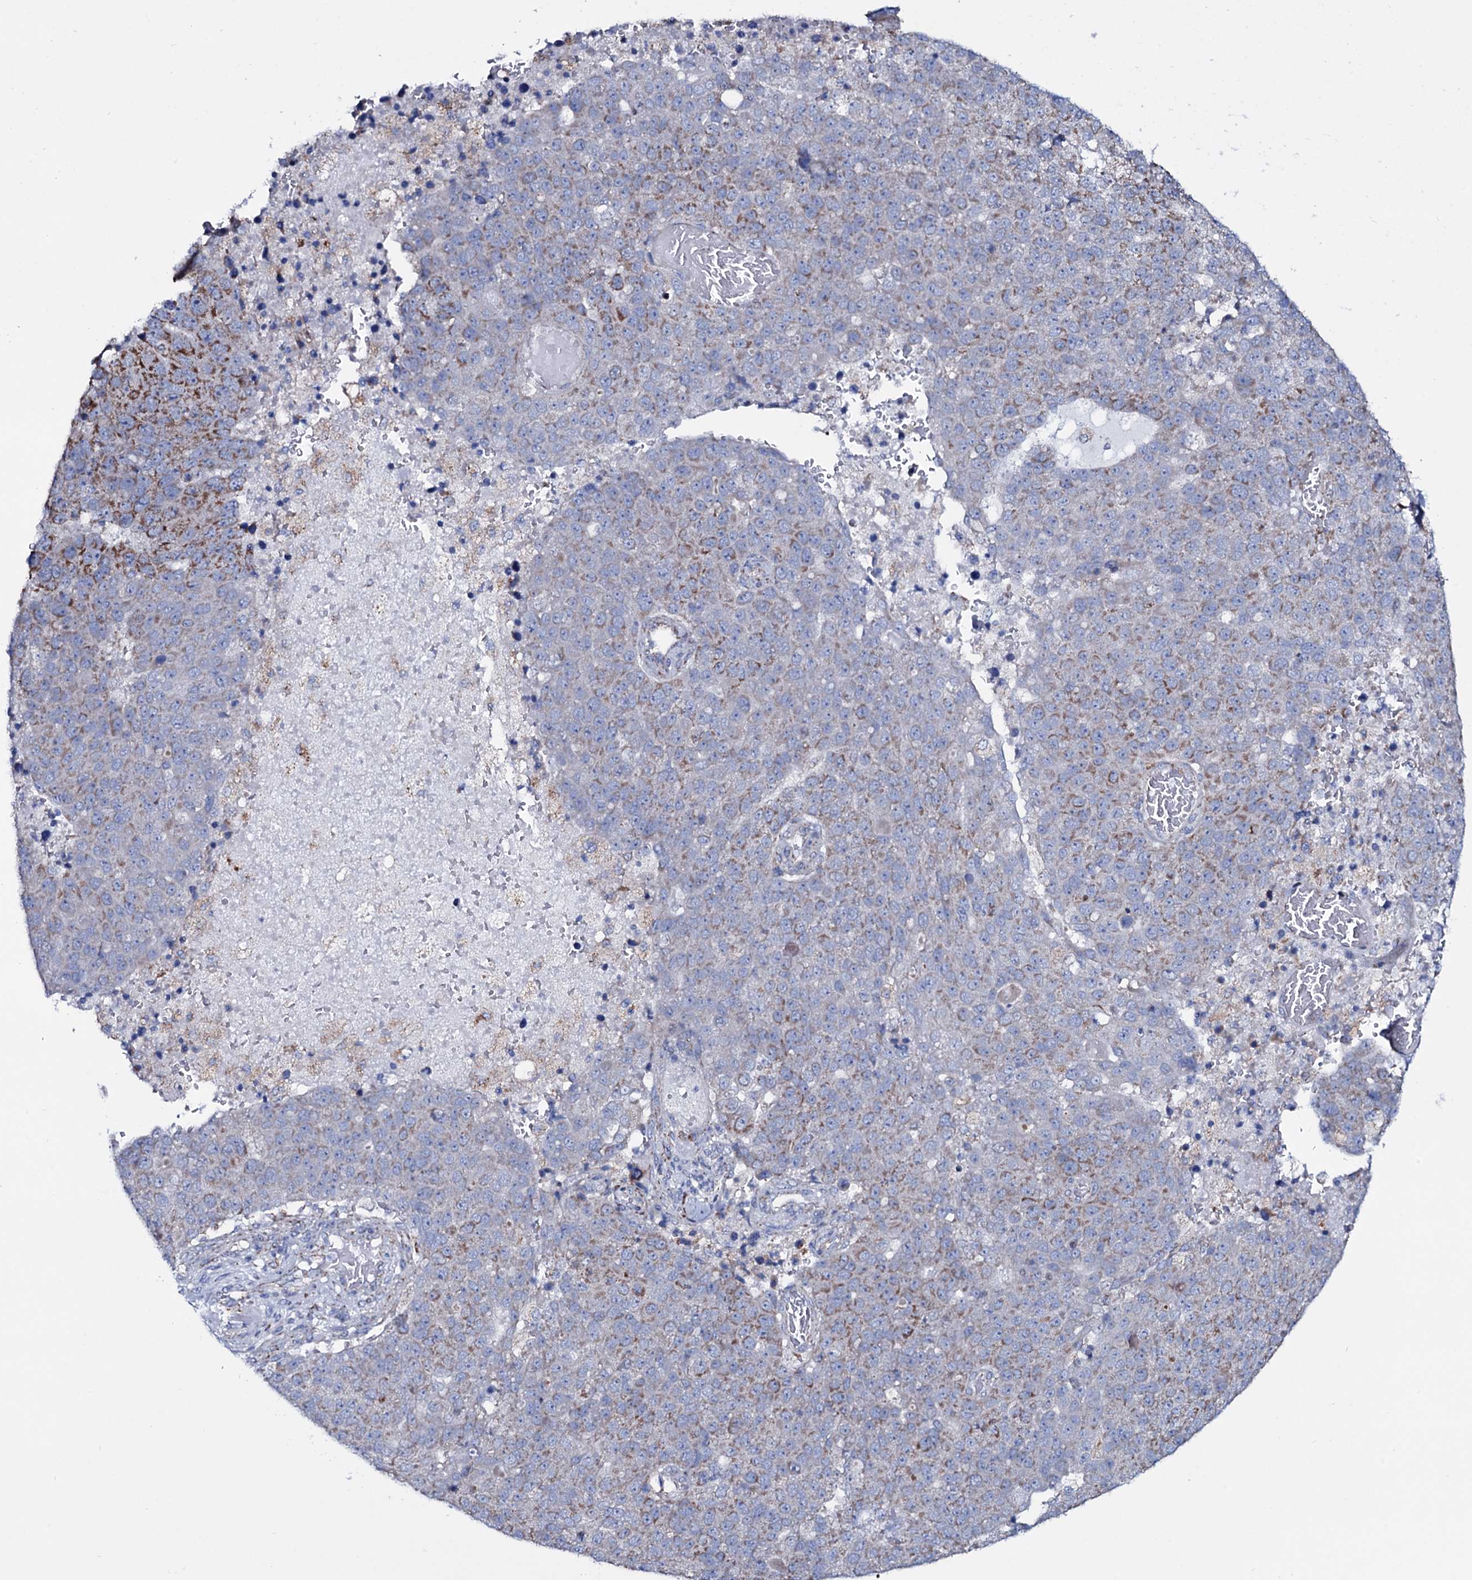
{"staining": {"intensity": "moderate", "quantity": "25%-75%", "location": "cytoplasmic/membranous"}, "tissue": "pancreatic cancer", "cell_type": "Tumor cells", "image_type": "cancer", "snomed": [{"axis": "morphology", "description": "Adenocarcinoma, NOS"}, {"axis": "topography", "description": "Pancreas"}], "caption": "Immunohistochemistry photomicrograph of neoplastic tissue: pancreatic cancer stained using IHC reveals medium levels of moderate protein expression localized specifically in the cytoplasmic/membranous of tumor cells, appearing as a cytoplasmic/membranous brown color.", "gene": "MRPS35", "patient": {"sex": "female", "age": 61}}